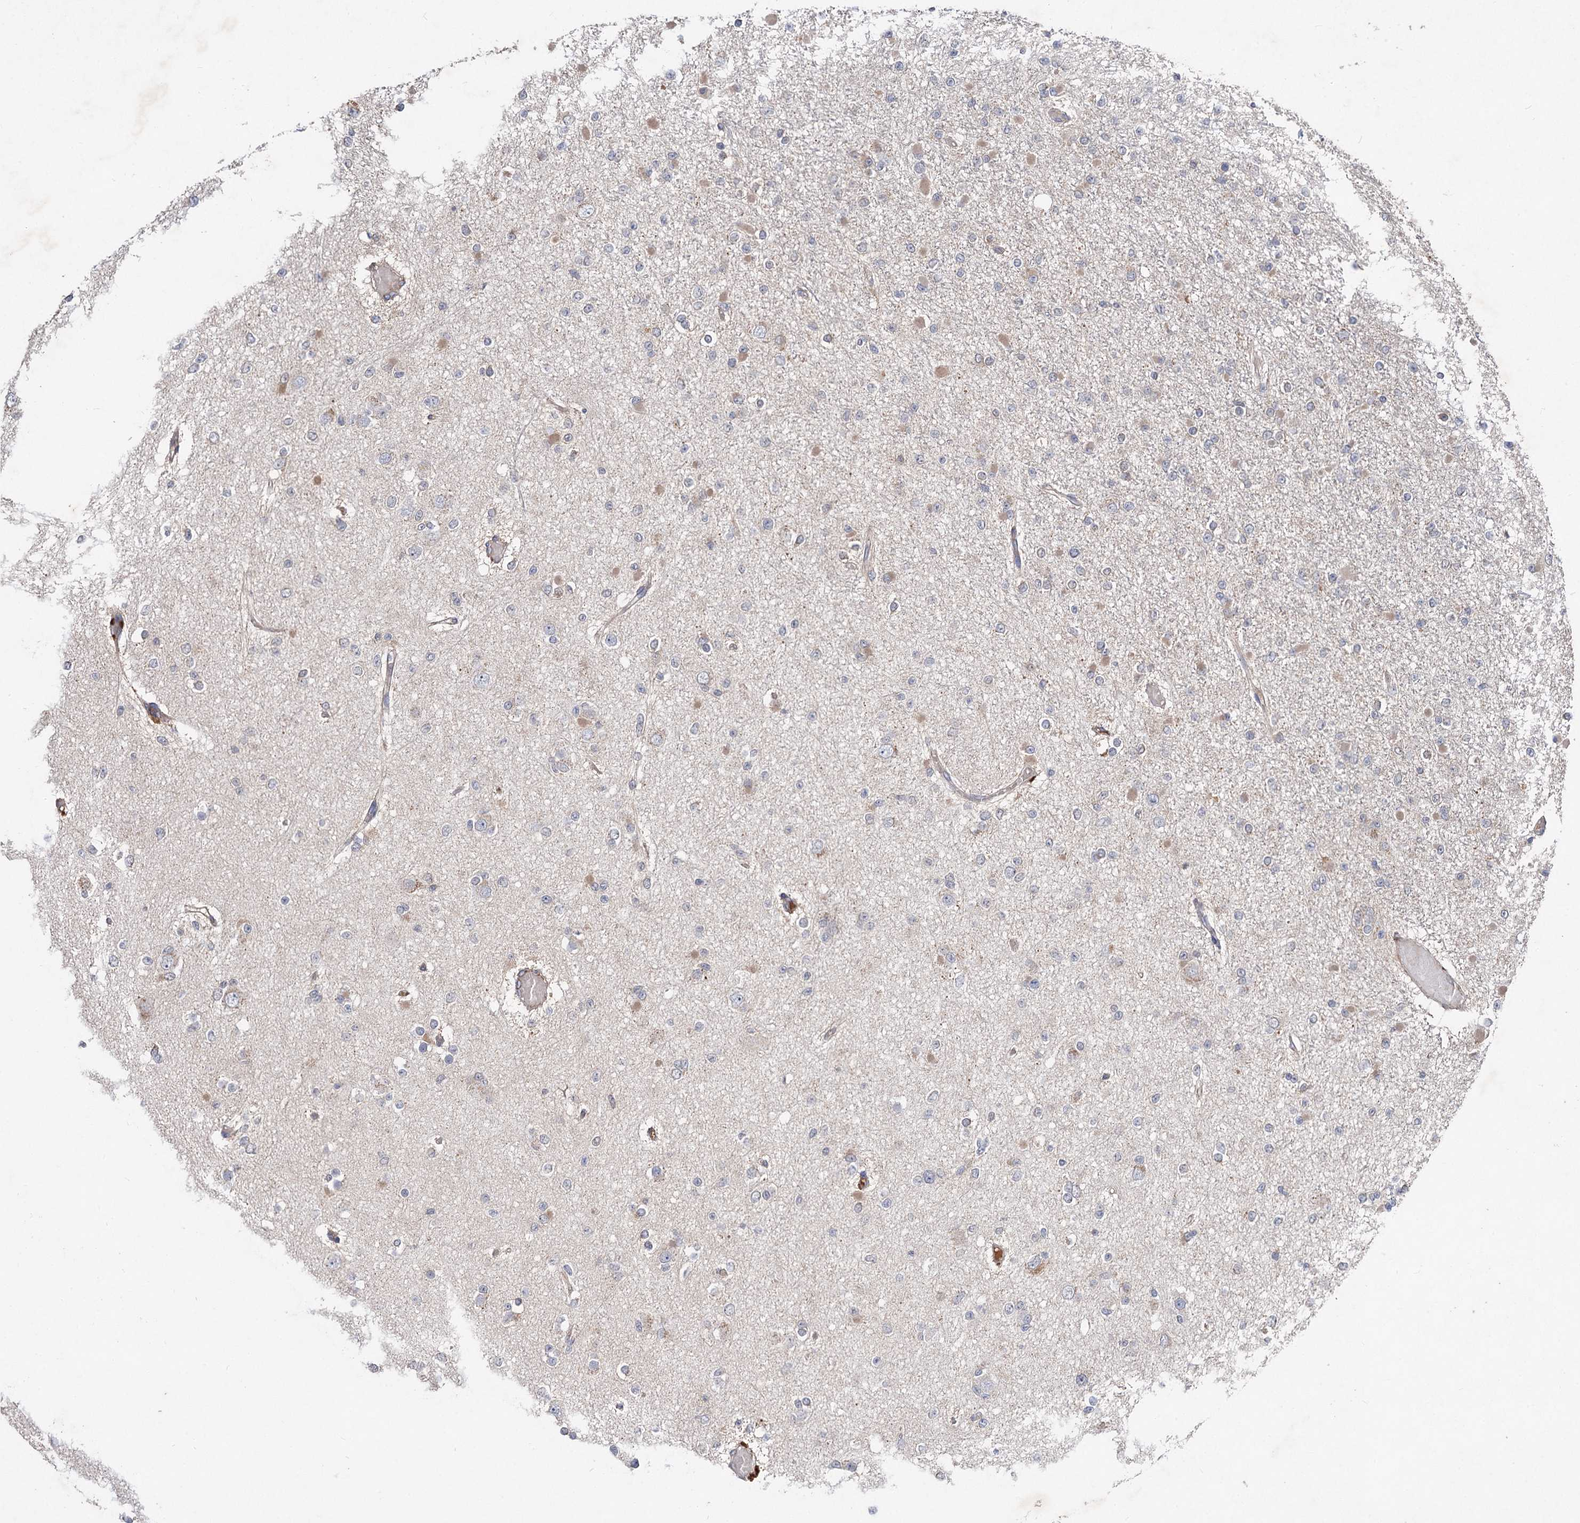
{"staining": {"intensity": "weak", "quantity": "<25%", "location": "cytoplasmic/membranous"}, "tissue": "glioma", "cell_type": "Tumor cells", "image_type": "cancer", "snomed": [{"axis": "morphology", "description": "Glioma, malignant, Low grade"}, {"axis": "topography", "description": "Brain"}], "caption": "DAB (3,3'-diaminobenzidine) immunohistochemical staining of human glioma demonstrates no significant staining in tumor cells.", "gene": "NUDCD2", "patient": {"sex": "female", "age": 22}}